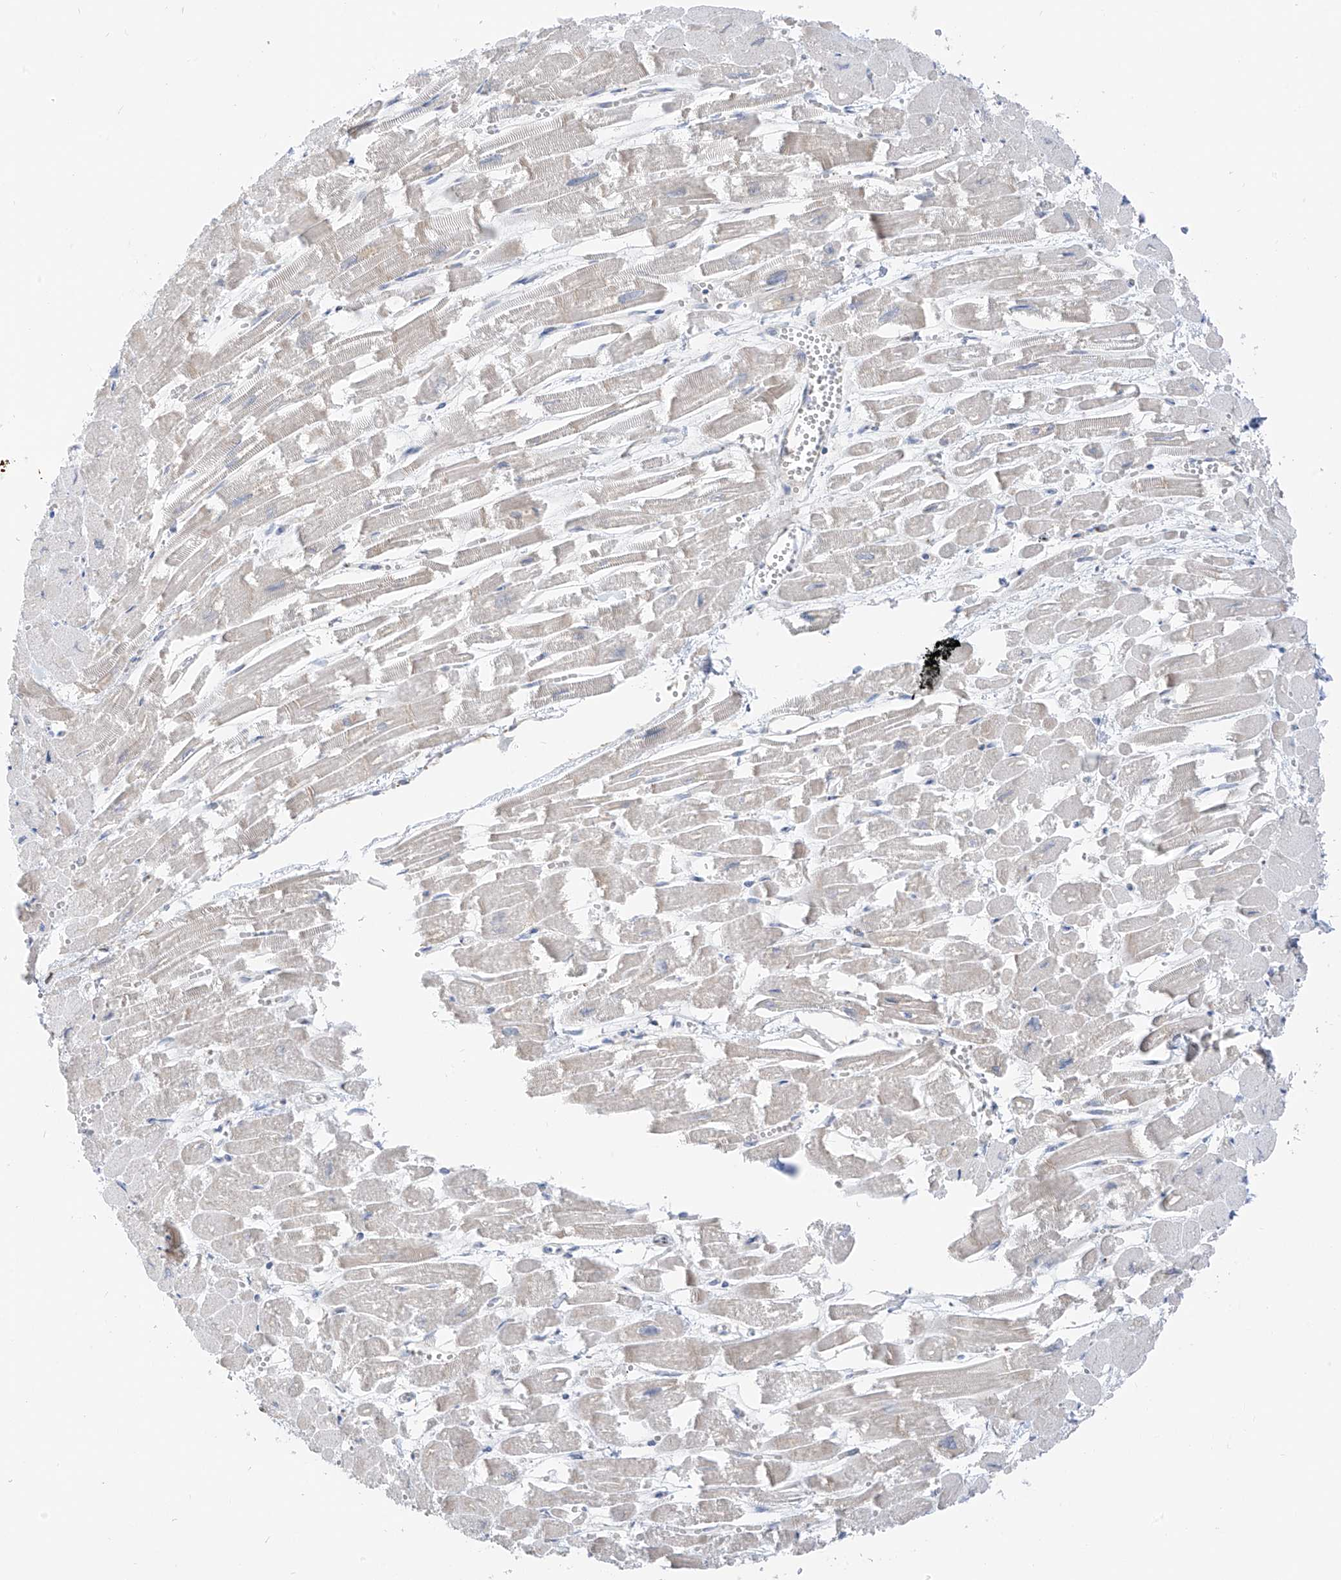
{"staining": {"intensity": "weak", "quantity": "25%-75%", "location": "cytoplasmic/membranous"}, "tissue": "heart muscle", "cell_type": "Cardiomyocytes", "image_type": "normal", "snomed": [{"axis": "morphology", "description": "Normal tissue, NOS"}, {"axis": "topography", "description": "Heart"}], "caption": "Protein analysis of unremarkable heart muscle shows weak cytoplasmic/membranous staining in approximately 25%-75% of cardiomyocytes. Immunohistochemistry stains the protein in brown and the nuclei are stained blue.", "gene": "ETHE1", "patient": {"sex": "male", "age": 54}}